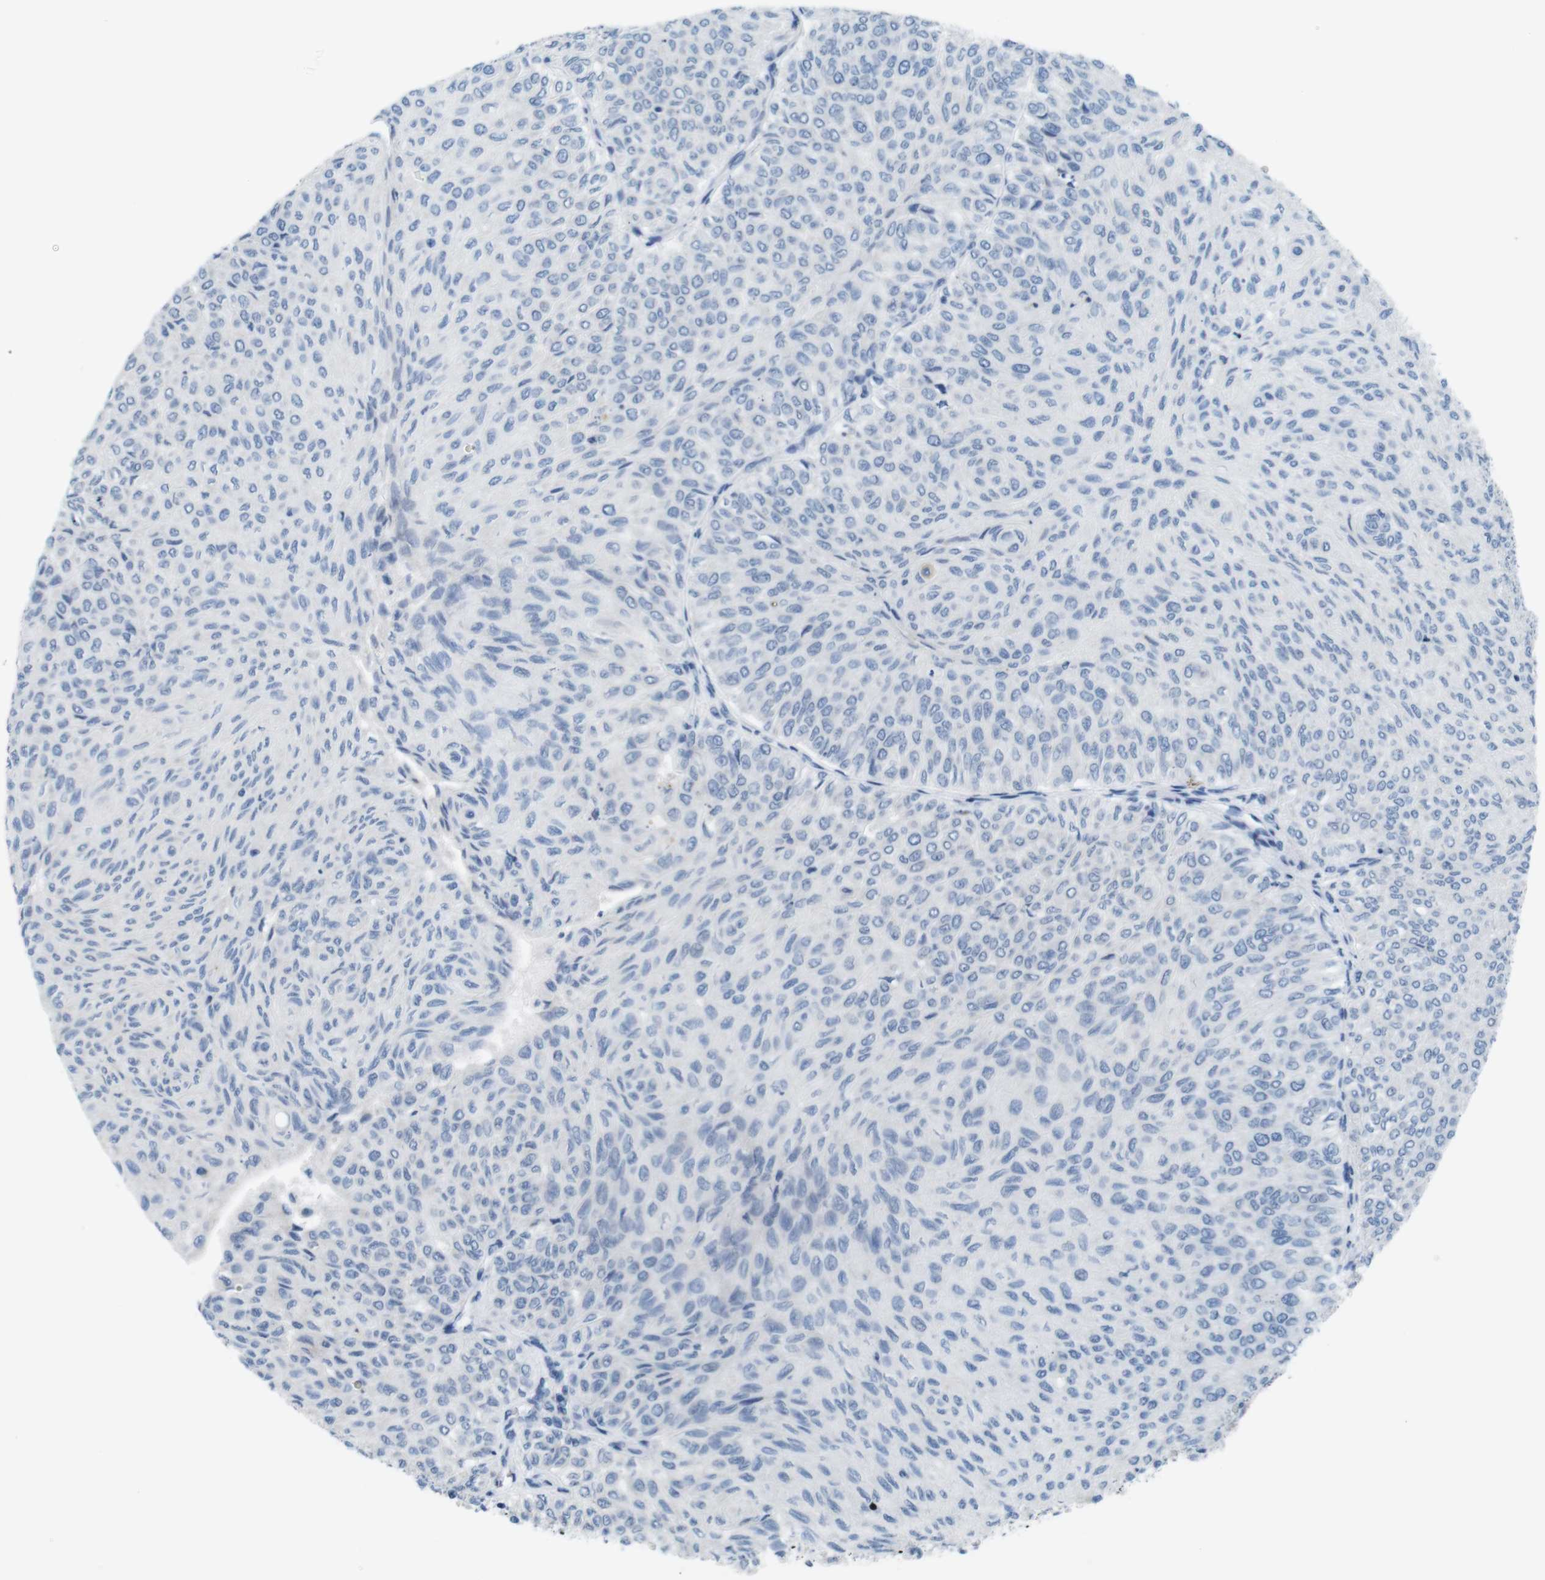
{"staining": {"intensity": "negative", "quantity": "none", "location": "none"}, "tissue": "urothelial cancer", "cell_type": "Tumor cells", "image_type": "cancer", "snomed": [{"axis": "morphology", "description": "Urothelial carcinoma, Low grade"}, {"axis": "topography", "description": "Urinary bladder"}], "caption": "The image displays no staining of tumor cells in urothelial cancer. (DAB (3,3'-diaminobenzidine) IHC, high magnification).", "gene": "GOLGA2", "patient": {"sex": "male", "age": 78}}